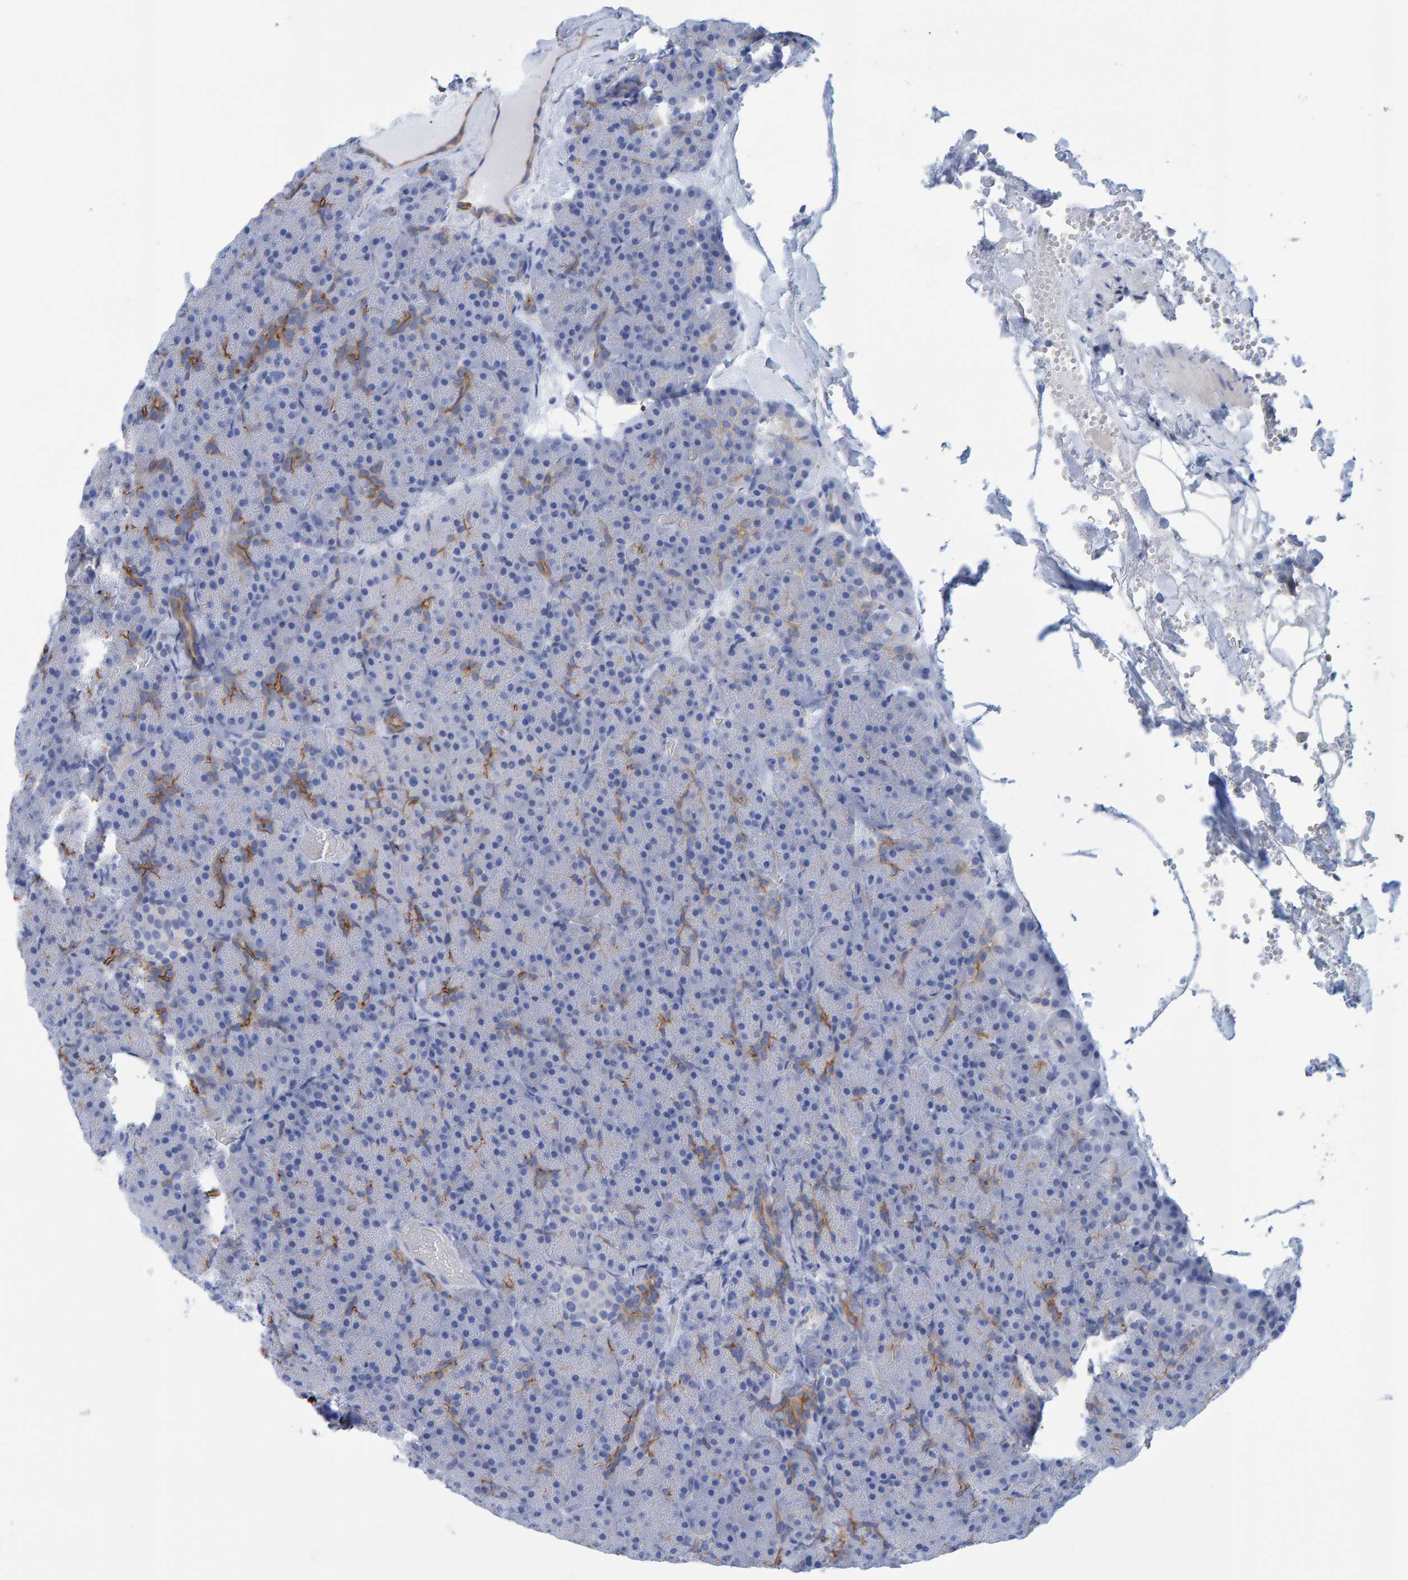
{"staining": {"intensity": "moderate", "quantity": "<25%", "location": "cytoplasmic/membranous"}, "tissue": "pancreas", "cell_type": "Exocrine glandular cells", "image_type": "normal", "snomed": [{"axis": "morphology", "description": "Normal tissue, NOS"}, {"axis": "morphology", "description": "Carcinoid, malignant, NOS"}, {"axis": "topography", "description": "Pancreas"}], "caption": "Pancreas stained with DAB (3,3'-diaminobenzidine) IHC reveals low levels of moderate cytoplasmic/membranous staining in about <25% of exocrine glandular cells. Nuclei are stained in blue.", "gene": "JAKMIP3", "patient": {"sex": "female", "age": 35}}